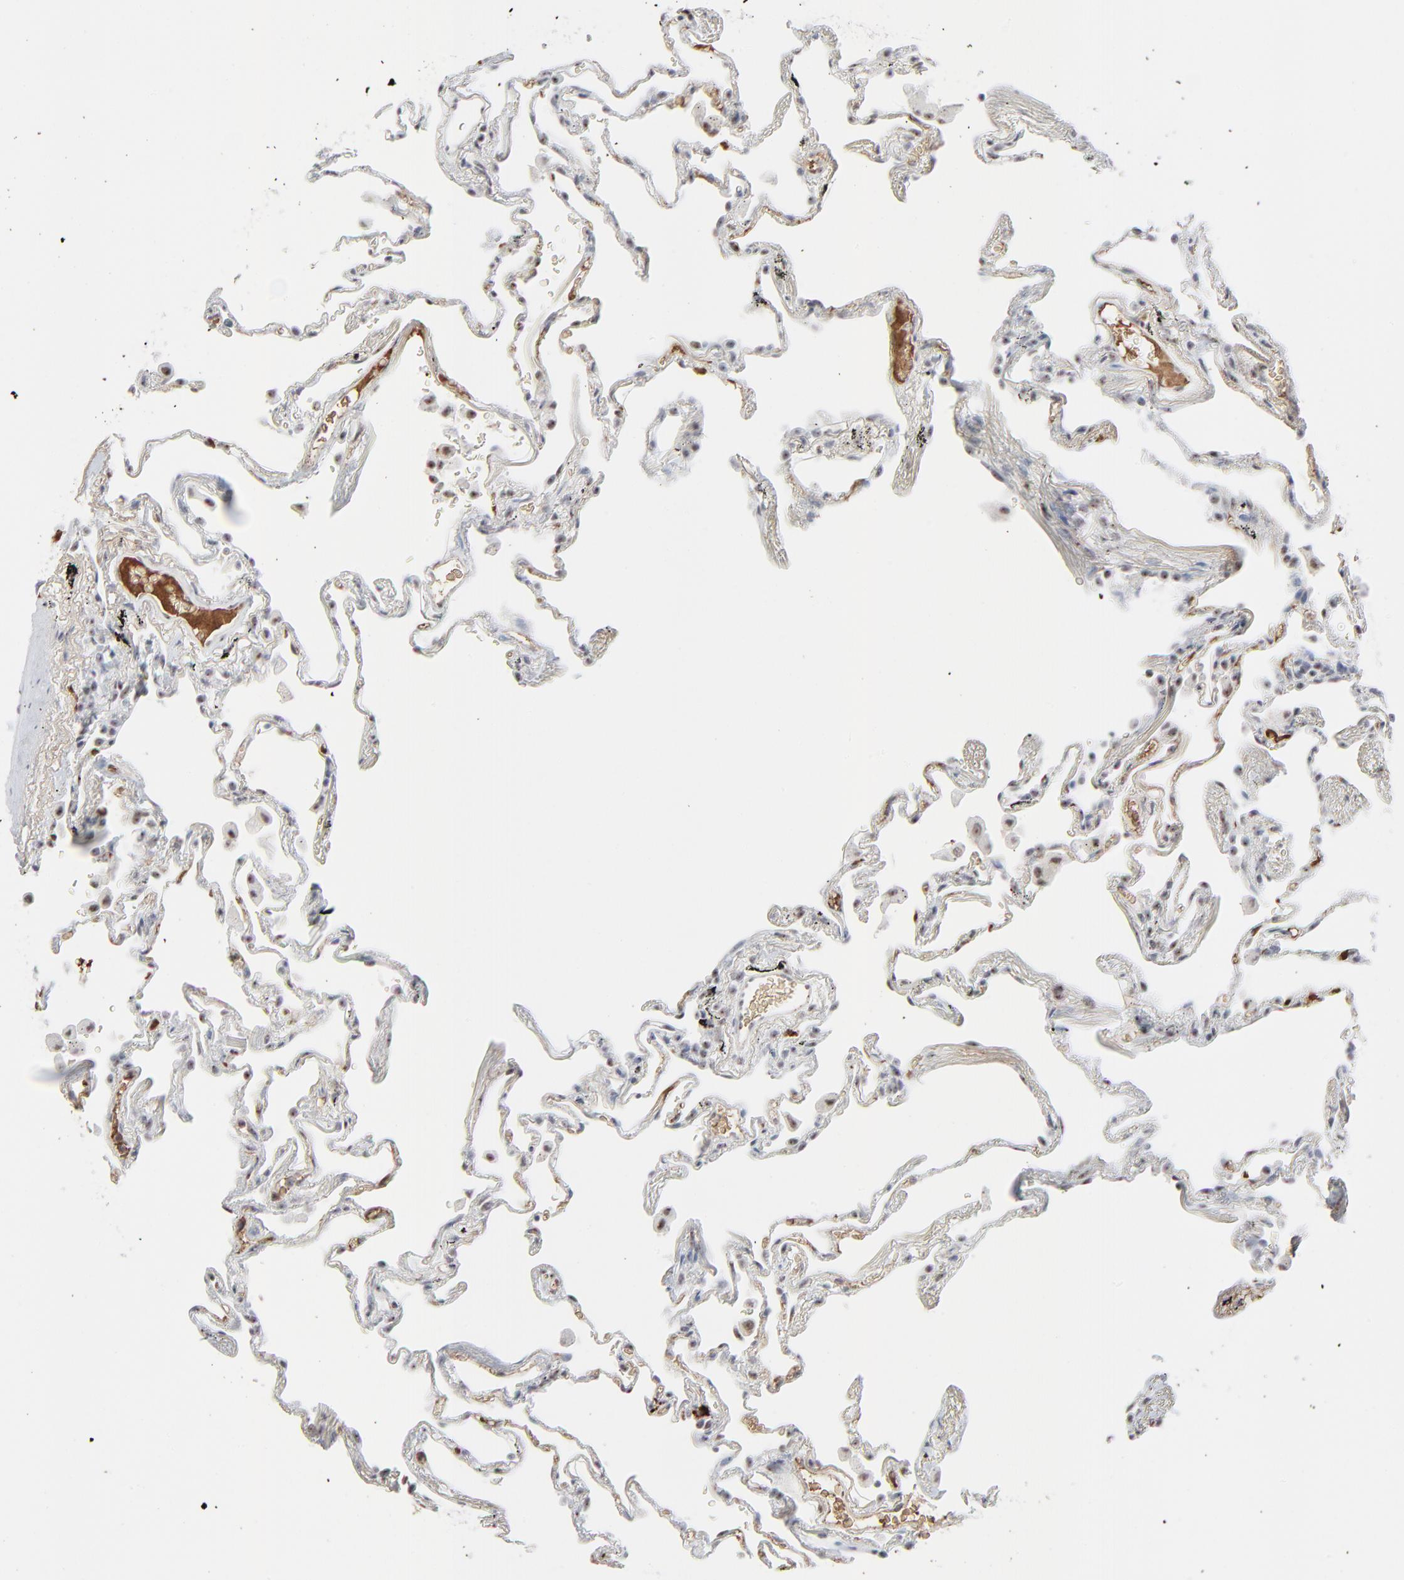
{"staining": {"intensity": "weak", "quantity": "25%-75%", "location": "nuclear"}, "tissue": "lung", "cell_type": "Alveolar cells", "image_type": "normal", "snomed": [{"axis": "morphology", "description": "Normal tissue, NOS"}, {"axis": "morphology", "description": "Inflammation, NOS"}, {"axis": "topography", "description": "Lung"}], "caption": "Weak nuclear staining is identified in approximately 25%-75% of alveolar cells in benign lung. (Stains: DAB in brown, nuclei in blue, Microscopy: brightfield microscopy at high magnification).", "gene": "MPHOSPH6", "patient": {"sex": "male", "age": 69}}